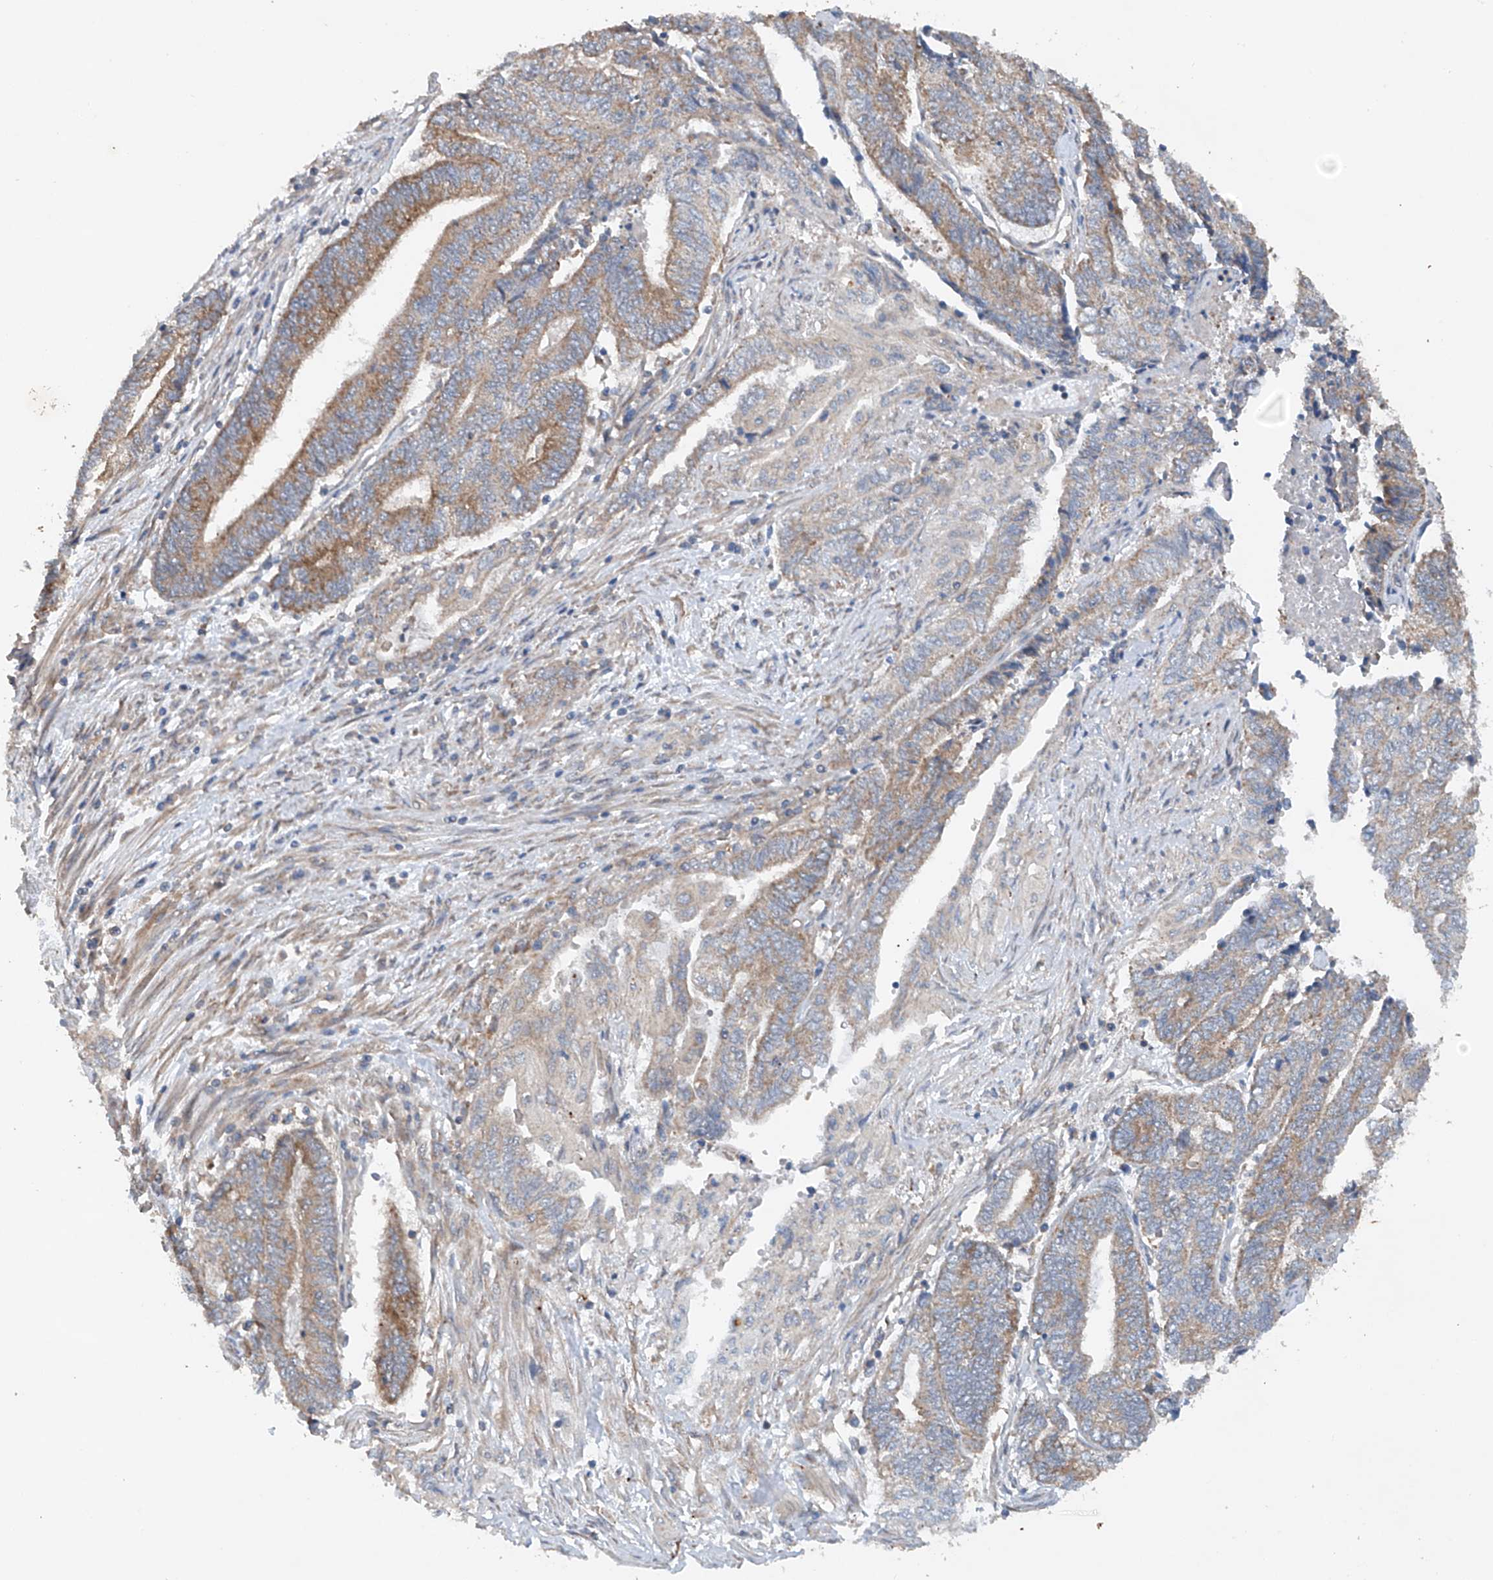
{"staining": {"intensity": "moderate", "quantity": "25%-75%", "location": "cytoplasmic/membranous"}, "tissue": "endometrial cancer", "cell_type": "Tumor cells", "image_type": "cancer", "snomed": [{"axis": "morphology", "description": "Adenocarcinoma, NOS"}, {"axis": "topography", "description": "Uterus"}, {"axis": "topography", "description": "Endometrium"}], "caption": "A micrograph showing moderate cytoplasmic/membranous staining in approximately 25%-75% of tumor cells in endometrial cancer (adenocarcinoma), as visualized by brown immunohistochemical staining.", "gene": "CEP85L", "patient": {"sex": "female", "age": 70}}